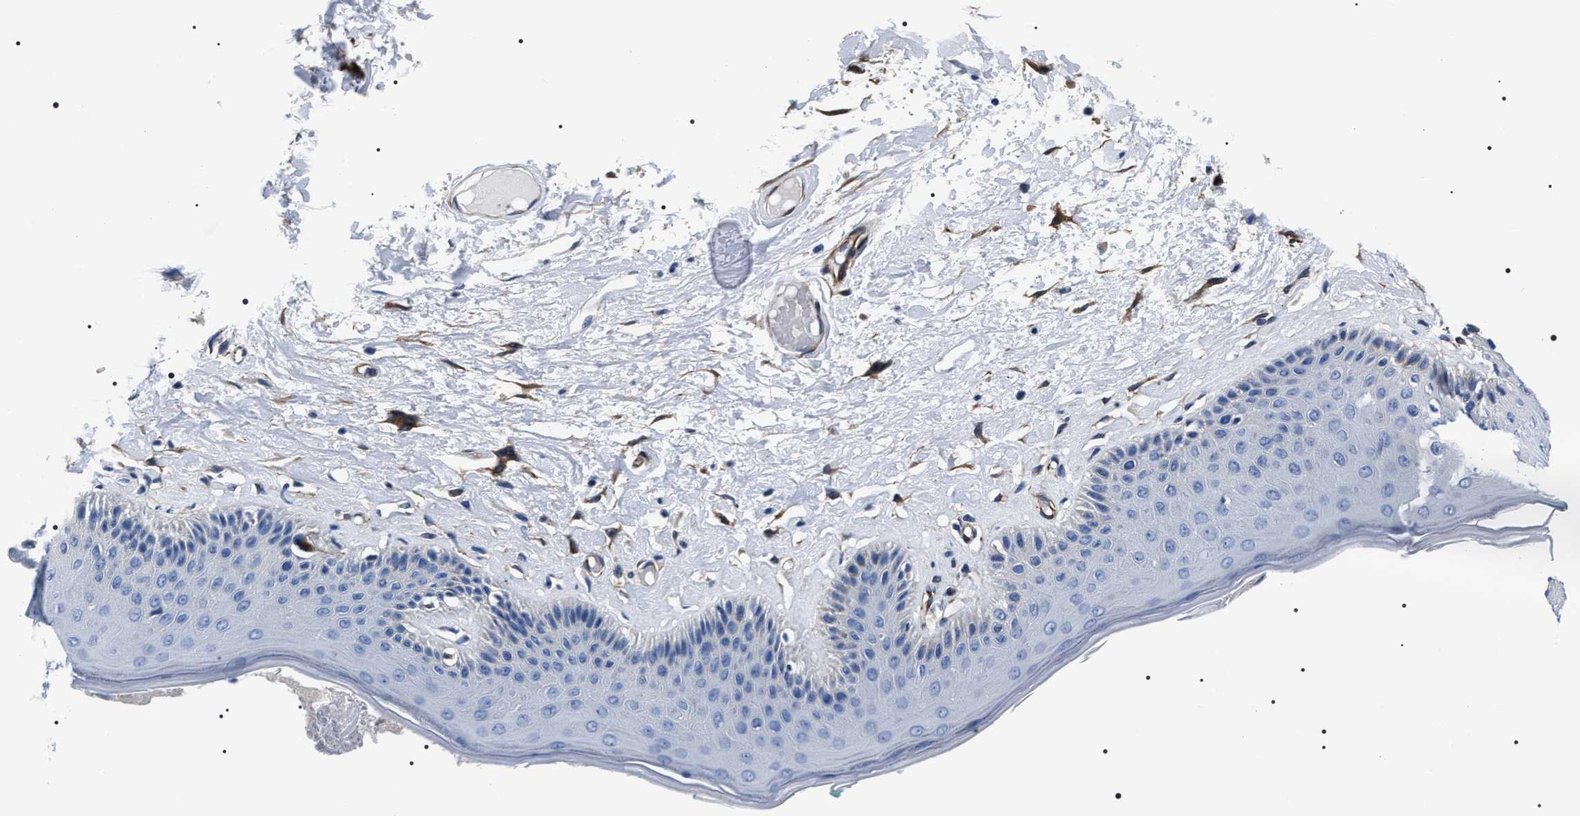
{"staining": {"intensity": "negative", "quantity": "none", "location": "none"}, "tissue": "skin", "cell_type": "Epidermal cells", "image_type": "normal", "snomed": [{"axis": "morphology", "description": "Normal tissue, NOS"}, {"axis": "topography", "description": "Vulva"}], "caption": "Immunohistochemistry photomicrograph of normal skin: human skin stained with DAB exhibits no significant protein expression in epidermal cells. The staining is performed using DAB brown chromogen with nuclei counter-stained in using hematoxylin.", "gene": "BAG2", "patient": {"sex": "female", "age": 73}}